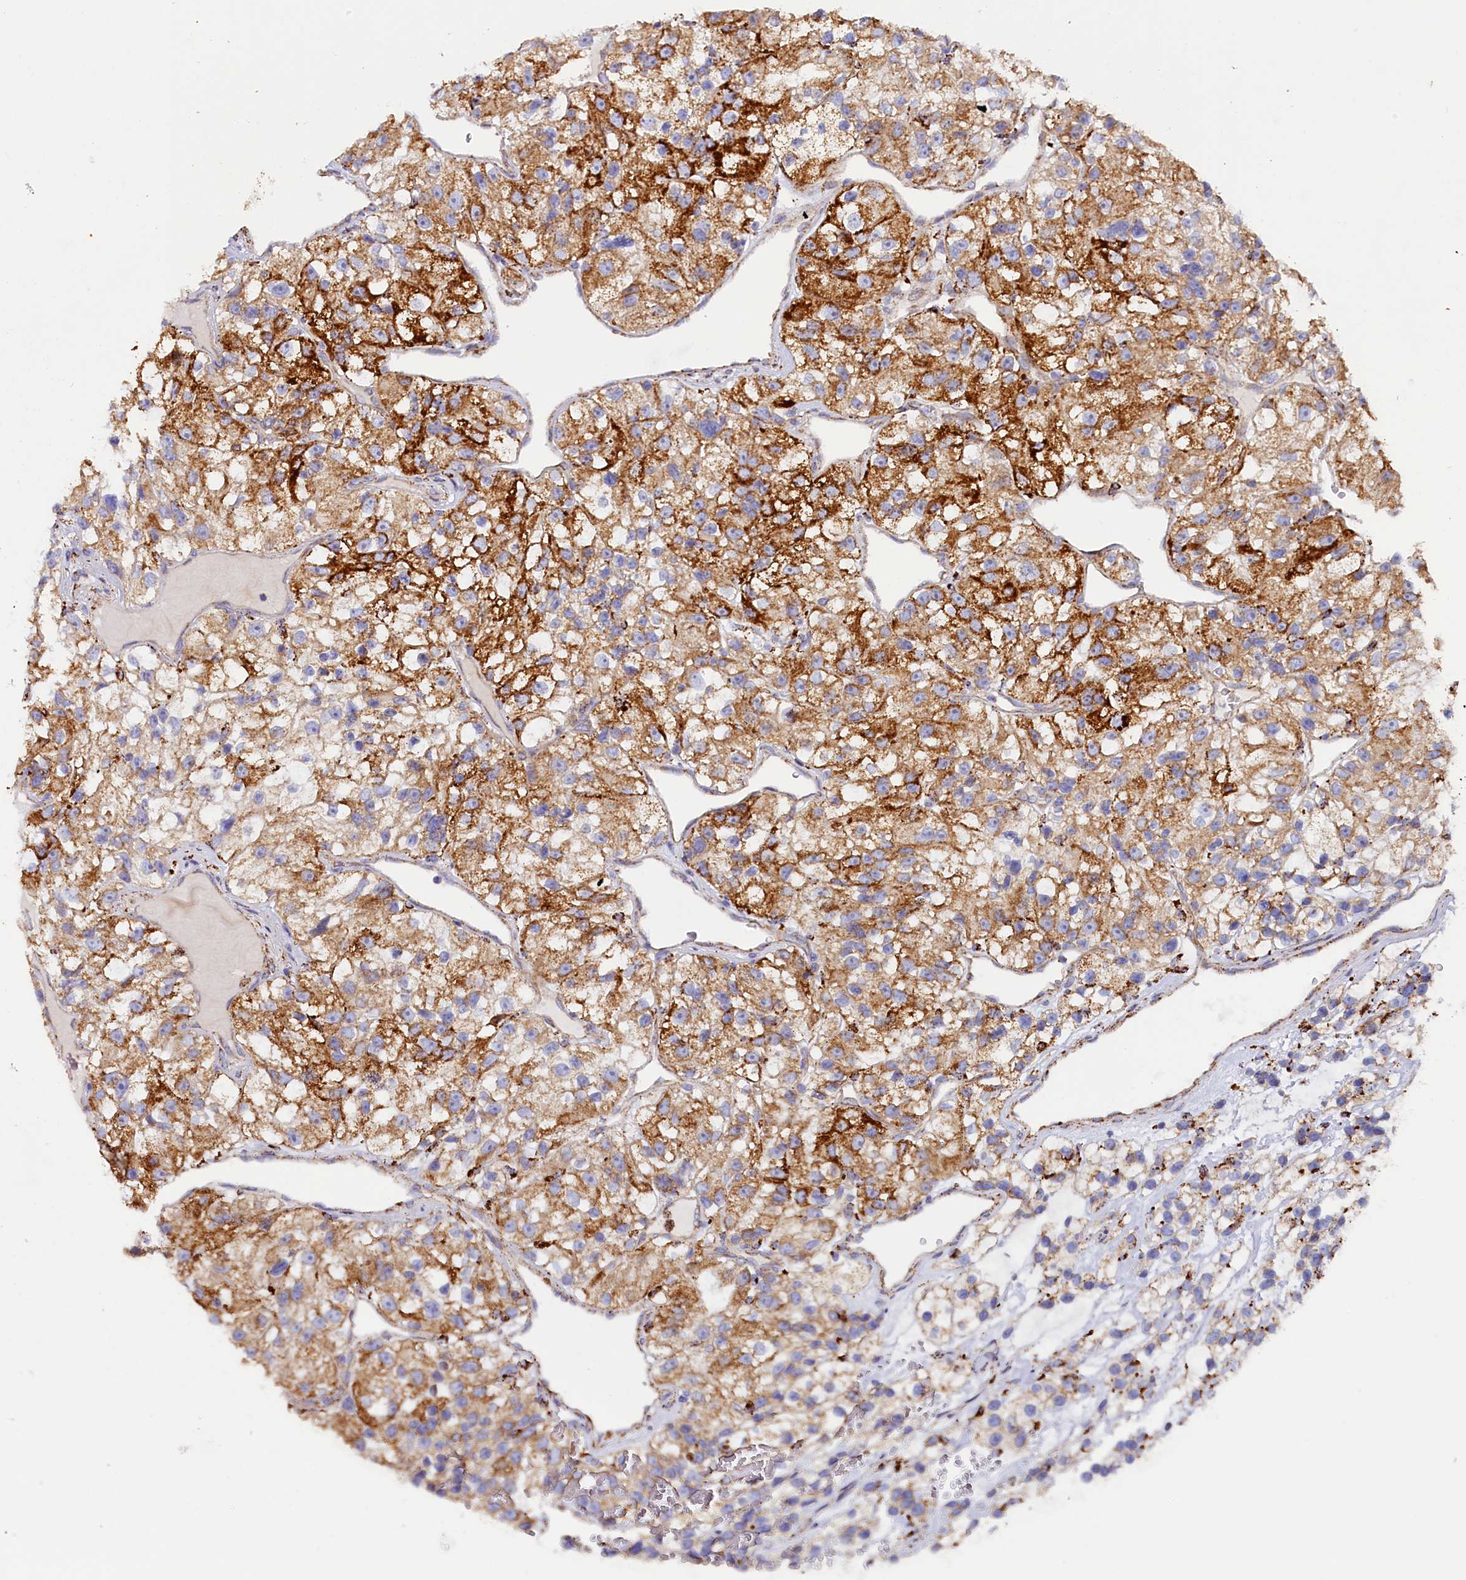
{"staining": {"intensity": "strong", "quantity": "25%-75%", "location": "cytoplasmic/membranous"}, "tissue": "renal cancer", "cell_type": "Tumor cells", "image_type": "cancer", "snomed": [{"axis": "morphology", "description": "Adenocarcinoma, NOS"}, {"axis": "topography", "description": "Kidney"}], "caption": "Strong cytoplasmic/membranous protein expression is present in about 25%-75% of tumor cells in renal cancer.", "gene": "AKTIP", "patient": {"sex": "female", "age": 57}}